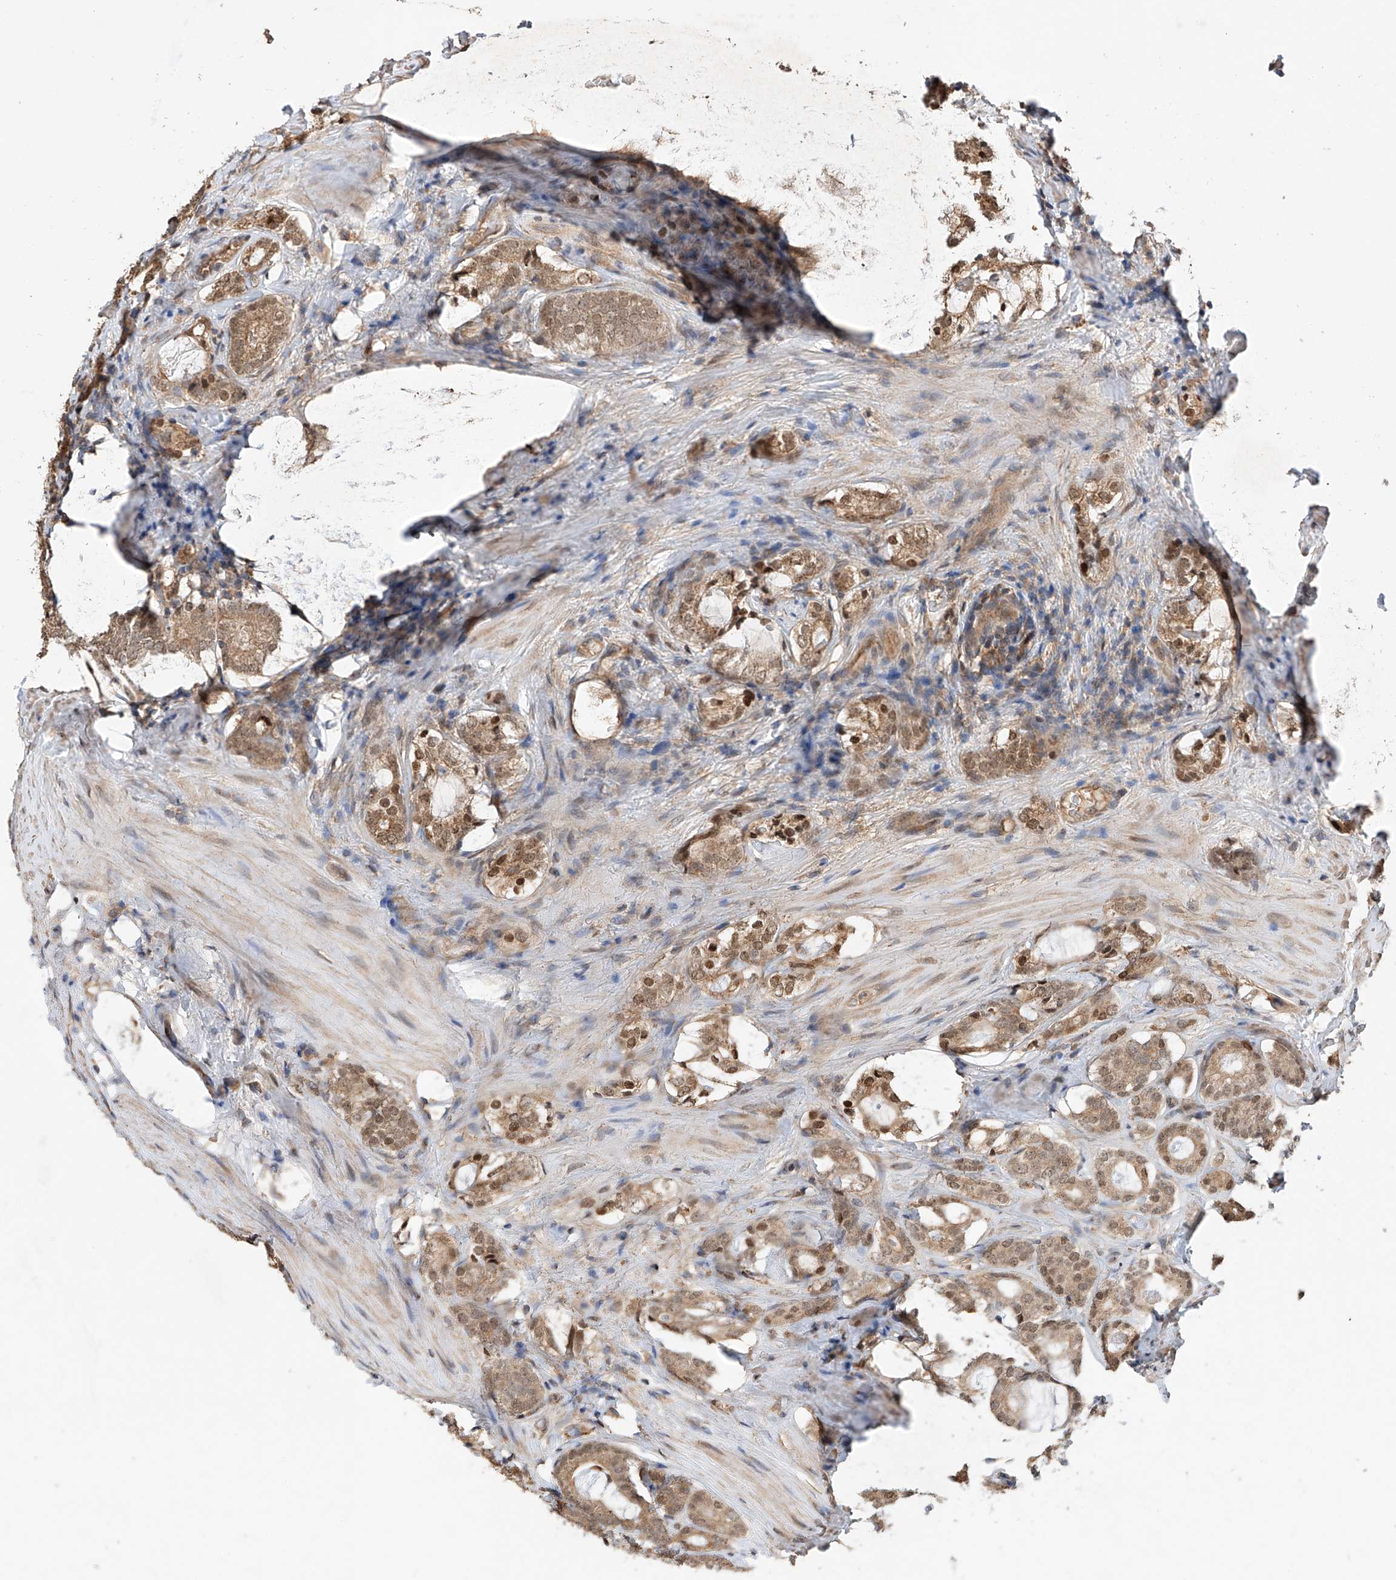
{"staining": {"intensity": "moderate", "quantity": ">75%", "location": "cytoplasmic/membranous,nuclear"}, "tissue": "prostate cancer", "cell_type": "Tumor cells", "image_type": "cancer", "snomed": [{"axis": "morphology", "description": "Adenocarcinoma, High grade"}, {"axis": "topography", "description": "Prostate"}], "caption": "Moderate cytoplasmic/membranous and nuclear protein expression is identified in approximately >75% of tumor cells in prostate cancer (adenocarcinoma (high-grade)).", "gene": "RILPL2", "patient": {"sex": "male", "age": 63}}